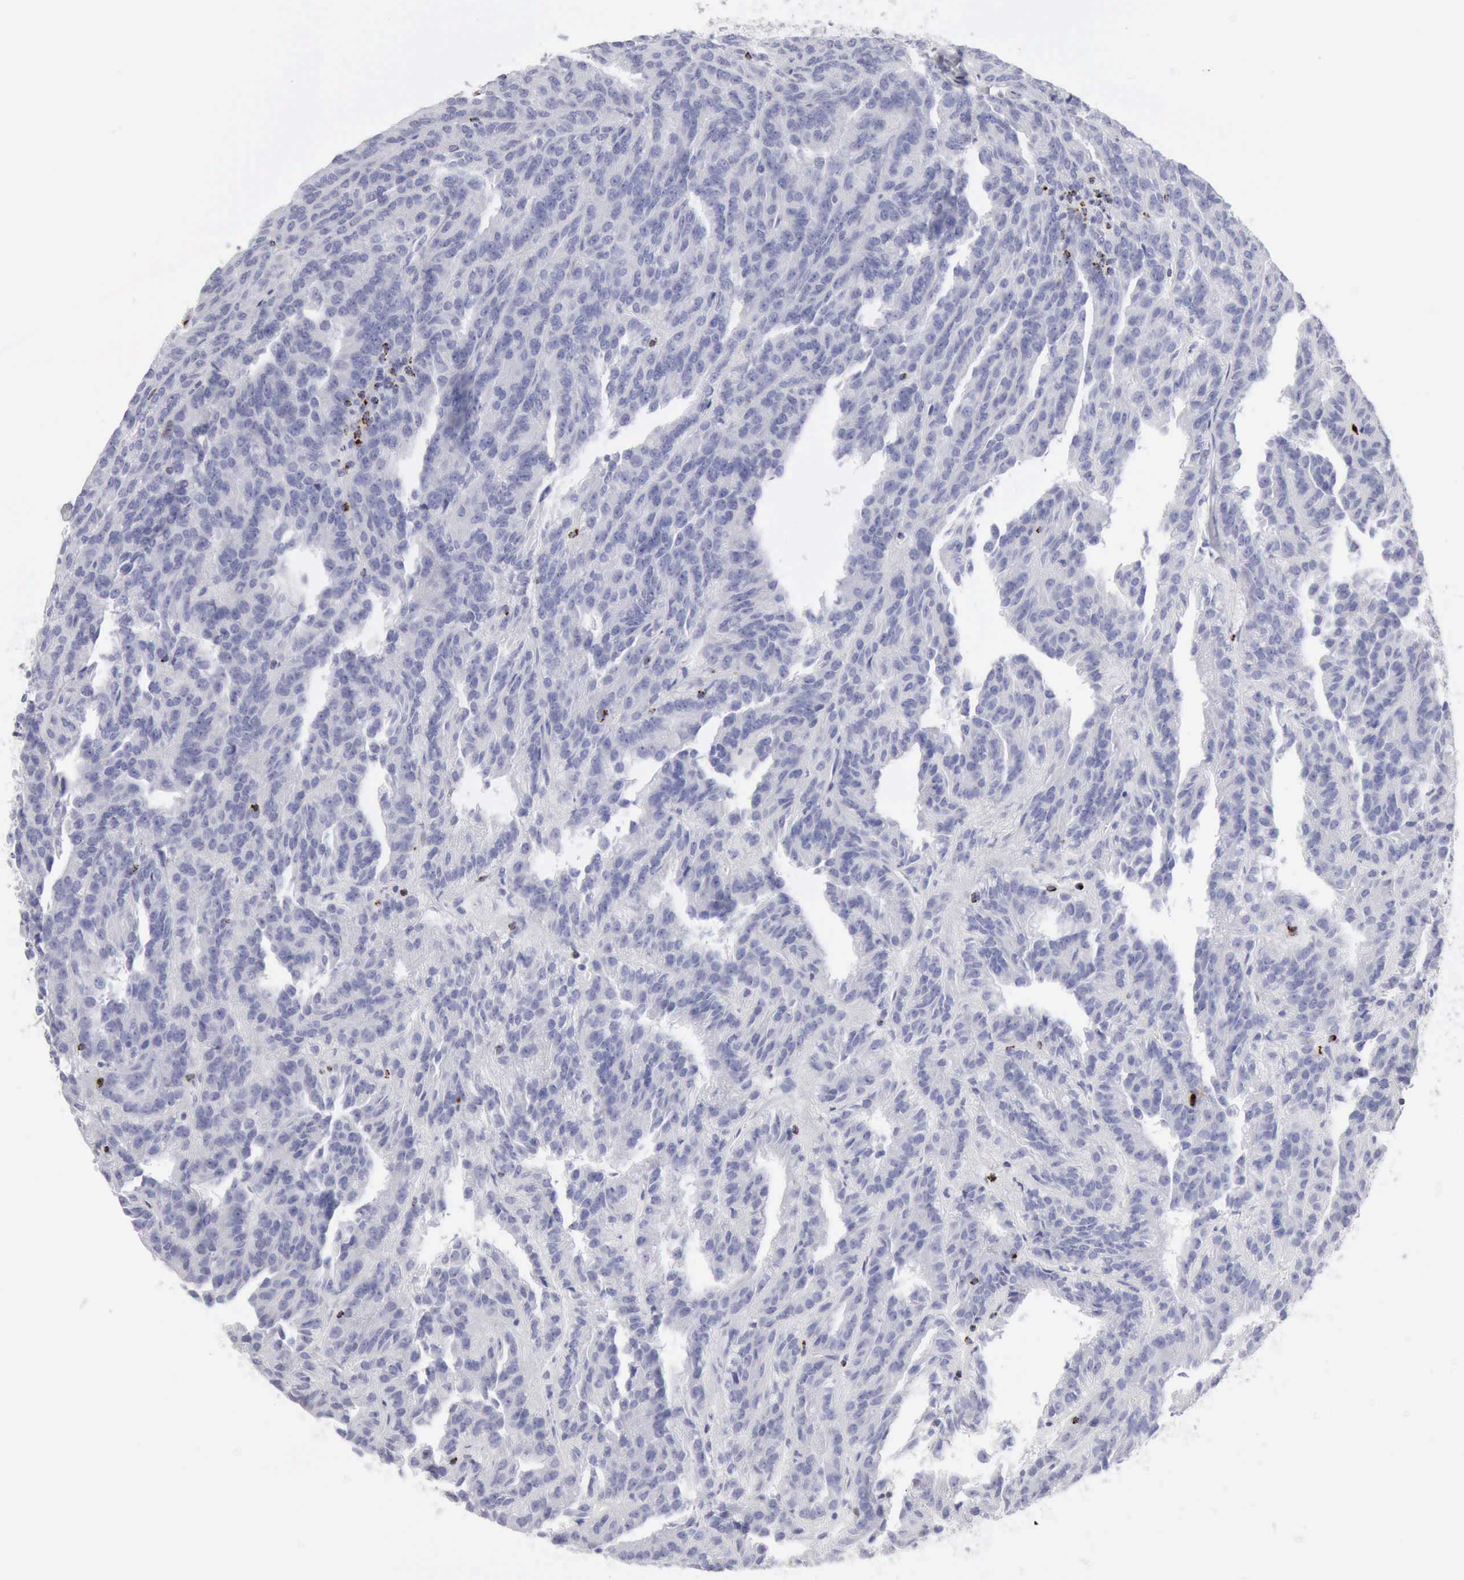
{"staining": {"intensity": "negative", "quantity": "none", "location": "none"}, "tissue": "renal cancer", "cell_type": "Tumor cells", "image_type": "cancer", "snomed": [{"axis": "morphology", "description": "Adenocarcinoma, NOS"}, {"axis": "topography", "description": "Kidney"}], "caption": "Adenocarcinoma (renal) was stained to show a protein in brown. There is no significant expression in tumor cells.", "gene": "GZMB", "patient": {"sex": "male", "age": 46}}